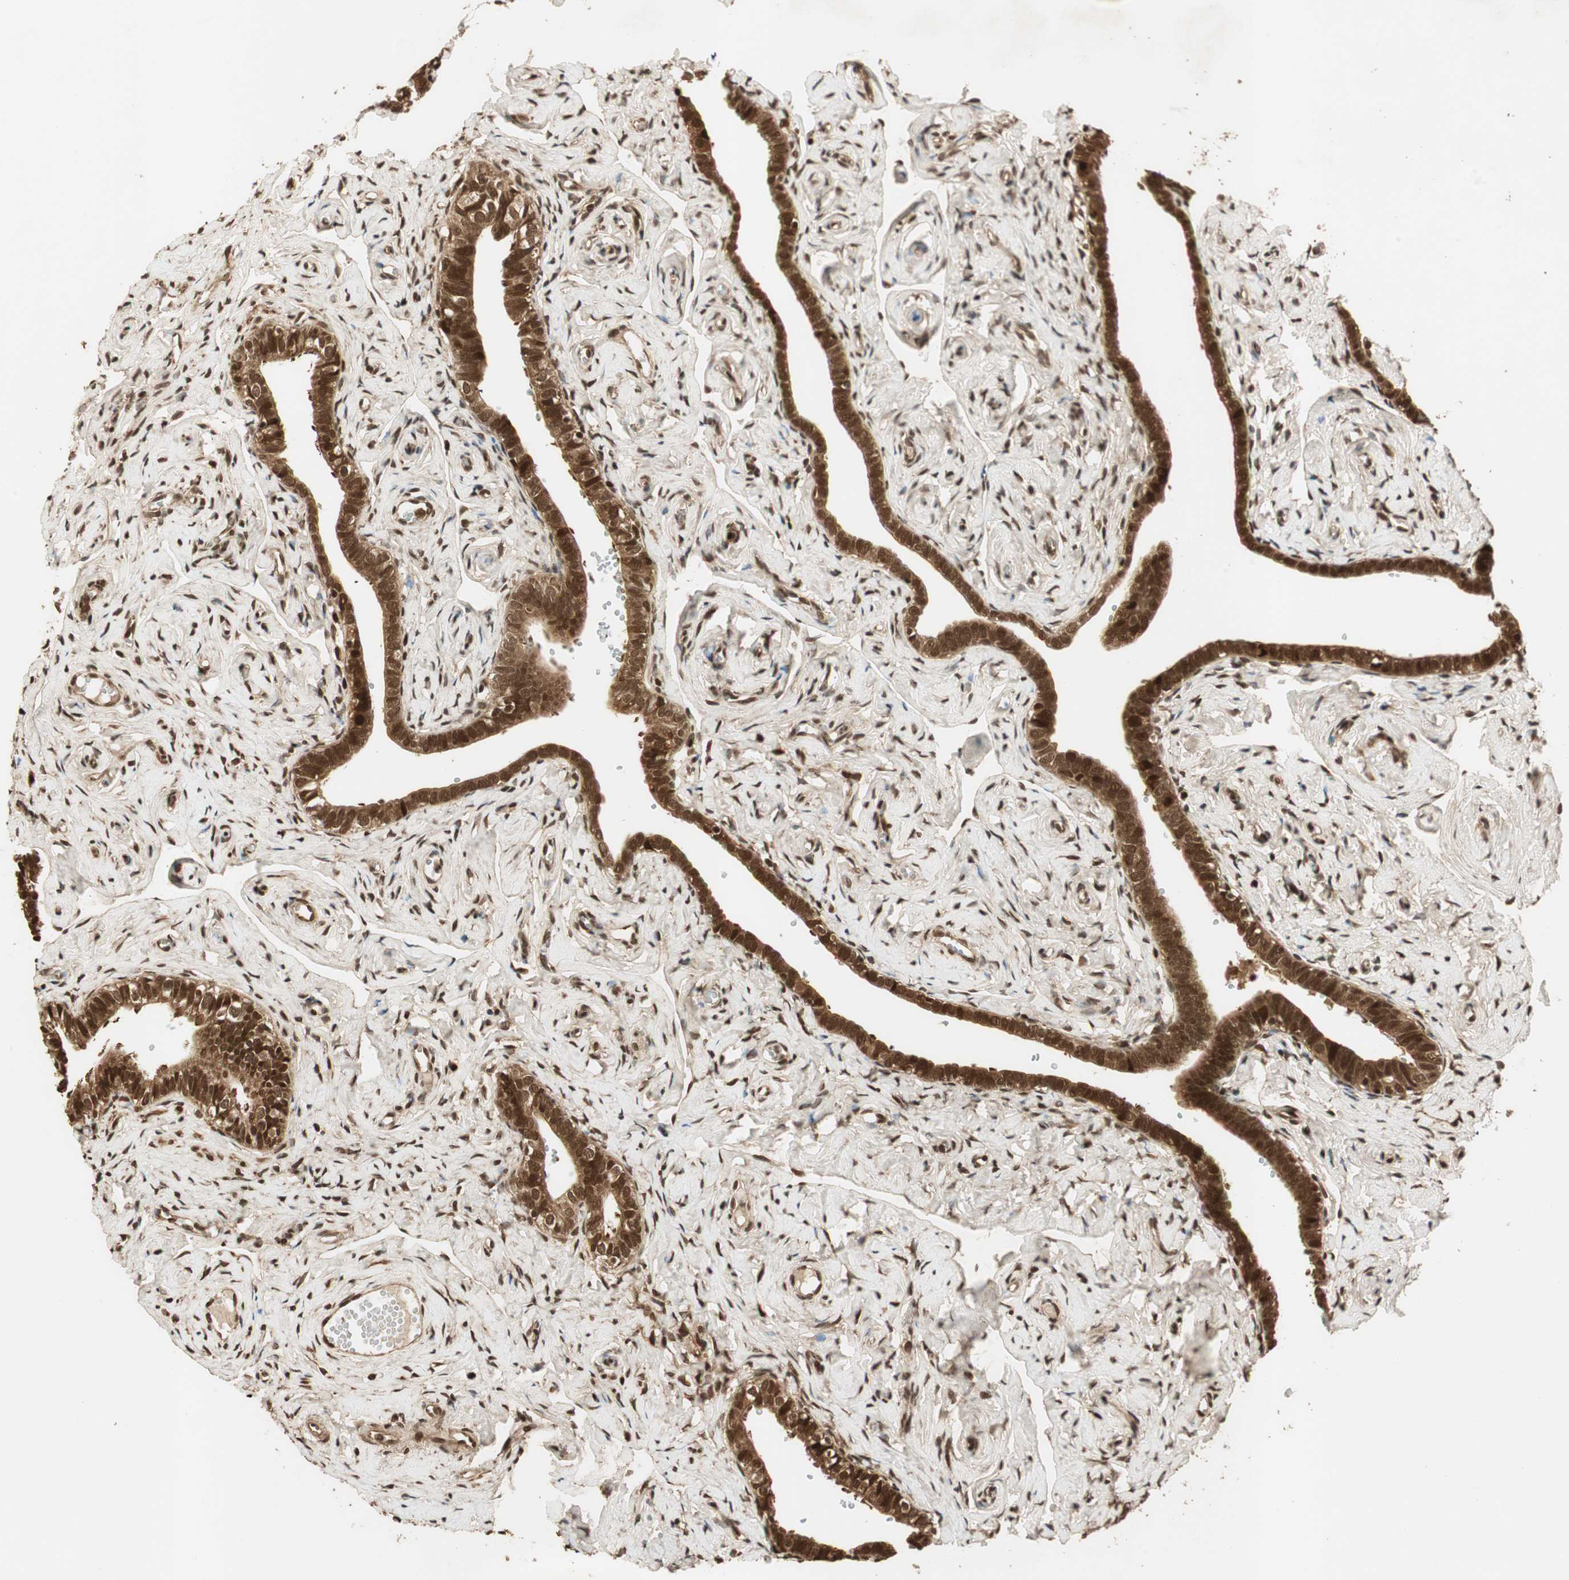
{"staining": {"intensity": "strong", "quantity": ">75%", "location": "cytoplasmic/membranous,nuclear"}, "tissue": "fallopian tube", "cell_type": "Glandular cells", "image_type": "normal", "snomed": [{"axis": "morphology", "description": "Normal tissue, NOS"}, {"axis": "topography", "description": "Fallopian tube"}], "caption": "DAB immunohistochemical staining of normal fallopian tube demonstrates strong cytoplasmic/membranous,nuclear protein positivity in approximately >75% of glandular cells. Immunohistochemistry stains the protein of interest in brown and the nuclei are stained blue.", "gene": "RPA3", "patient": {"sex": "female", "age": 71}}